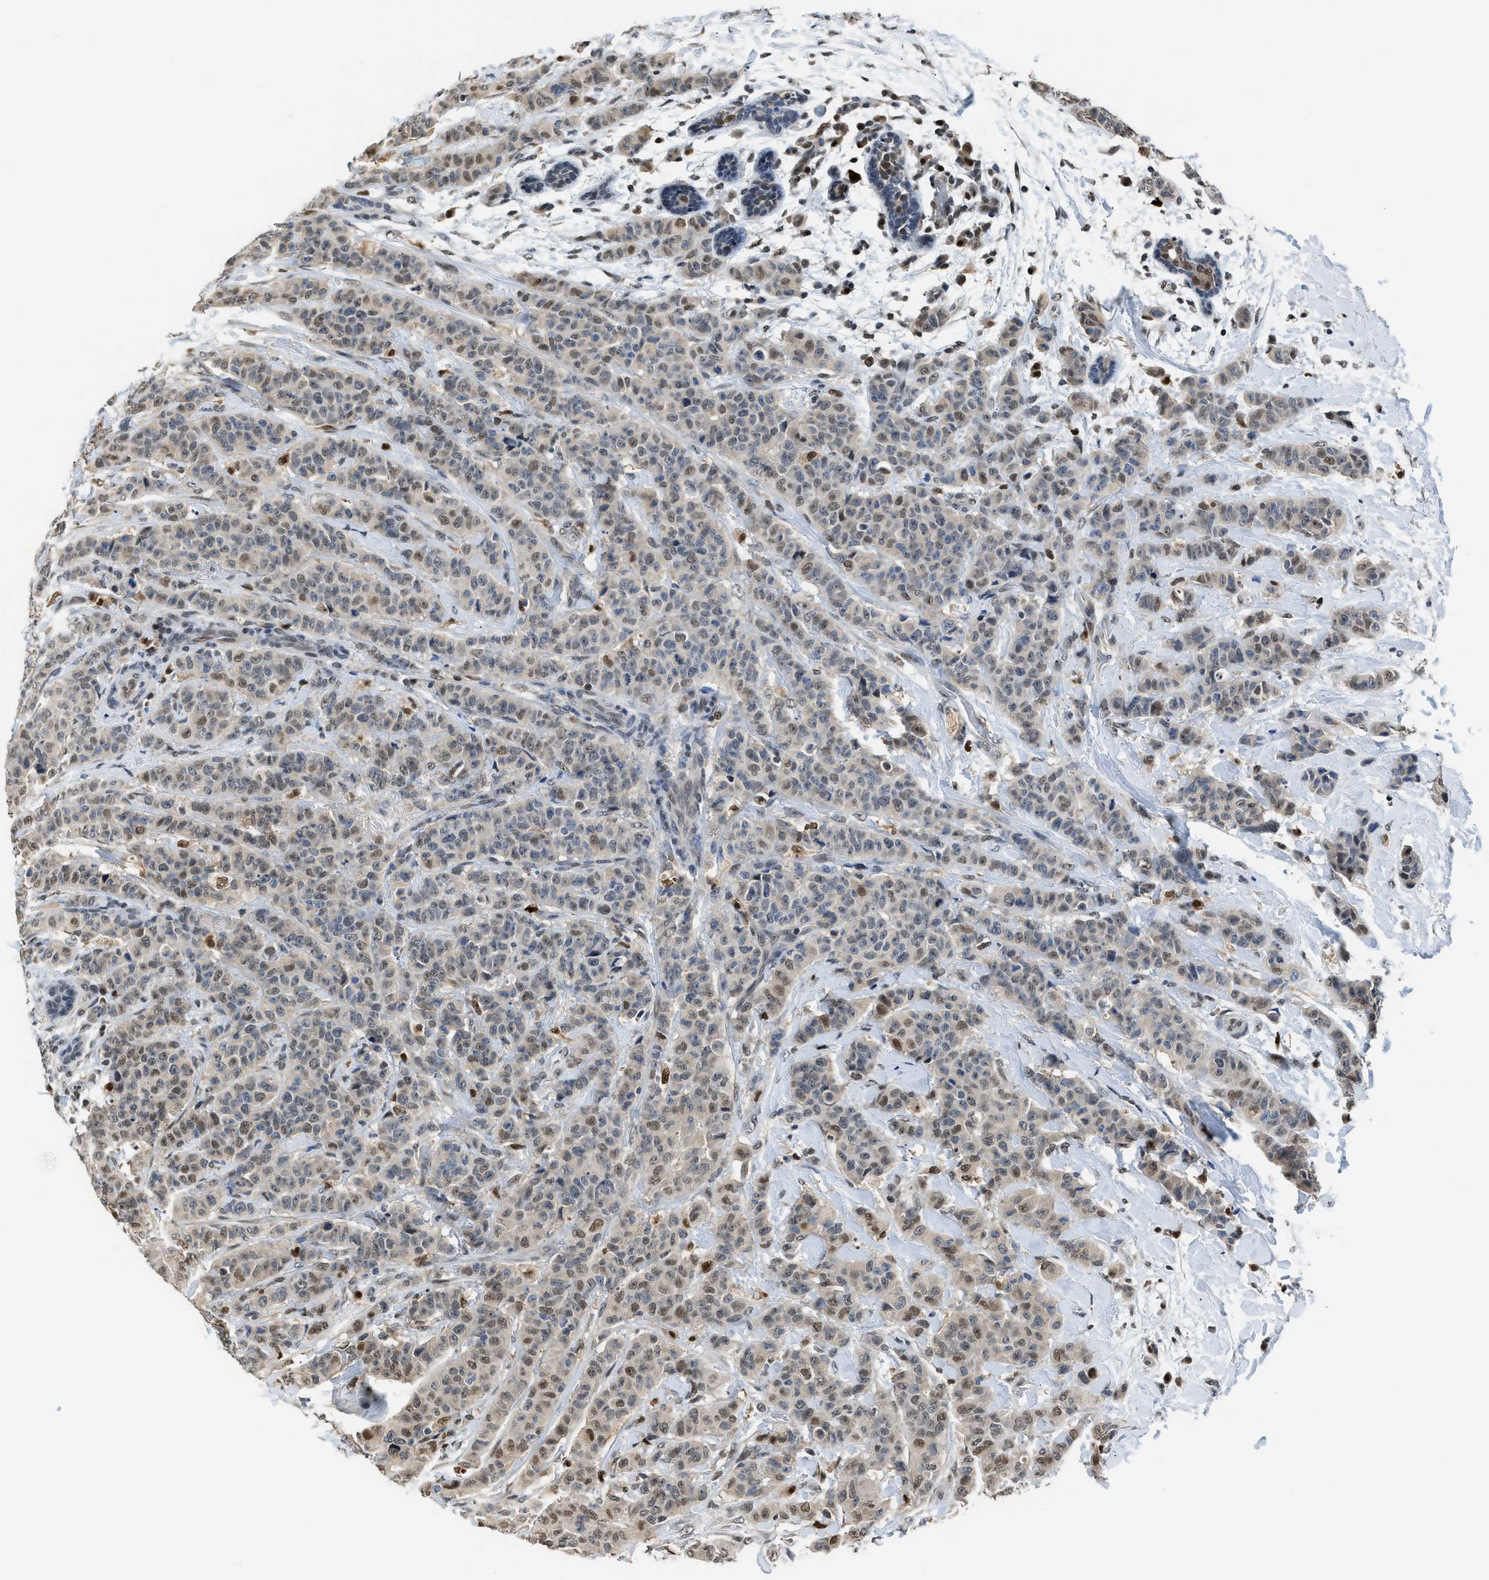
{"staining": {"intensity": "moderate", "quantity": "<25%", "location": "cytoplasmic/membranous,nuclear"}, "tissue": "breast cancer", "cell_type": "Tumor cells", "image_type": "cancer", "snomed": [{"axis": "morphology", "description": "Normal tissue, NOS"}, {"axis": "morphology", "description": "Duct carcinoma"}, {"axis": "topography", "description": "Breast"}], "caption": "This image shows breast intraductal carcinoma stained with immunohistochemistry to label a protein in brown. The cytoplasmic/membranous and nuclear of tumor cells show moderate positivity for the protein. Nuclei are counter-stained blue.", "gene": "ALX1", "patient": {"sex": "female", "age": 40}}